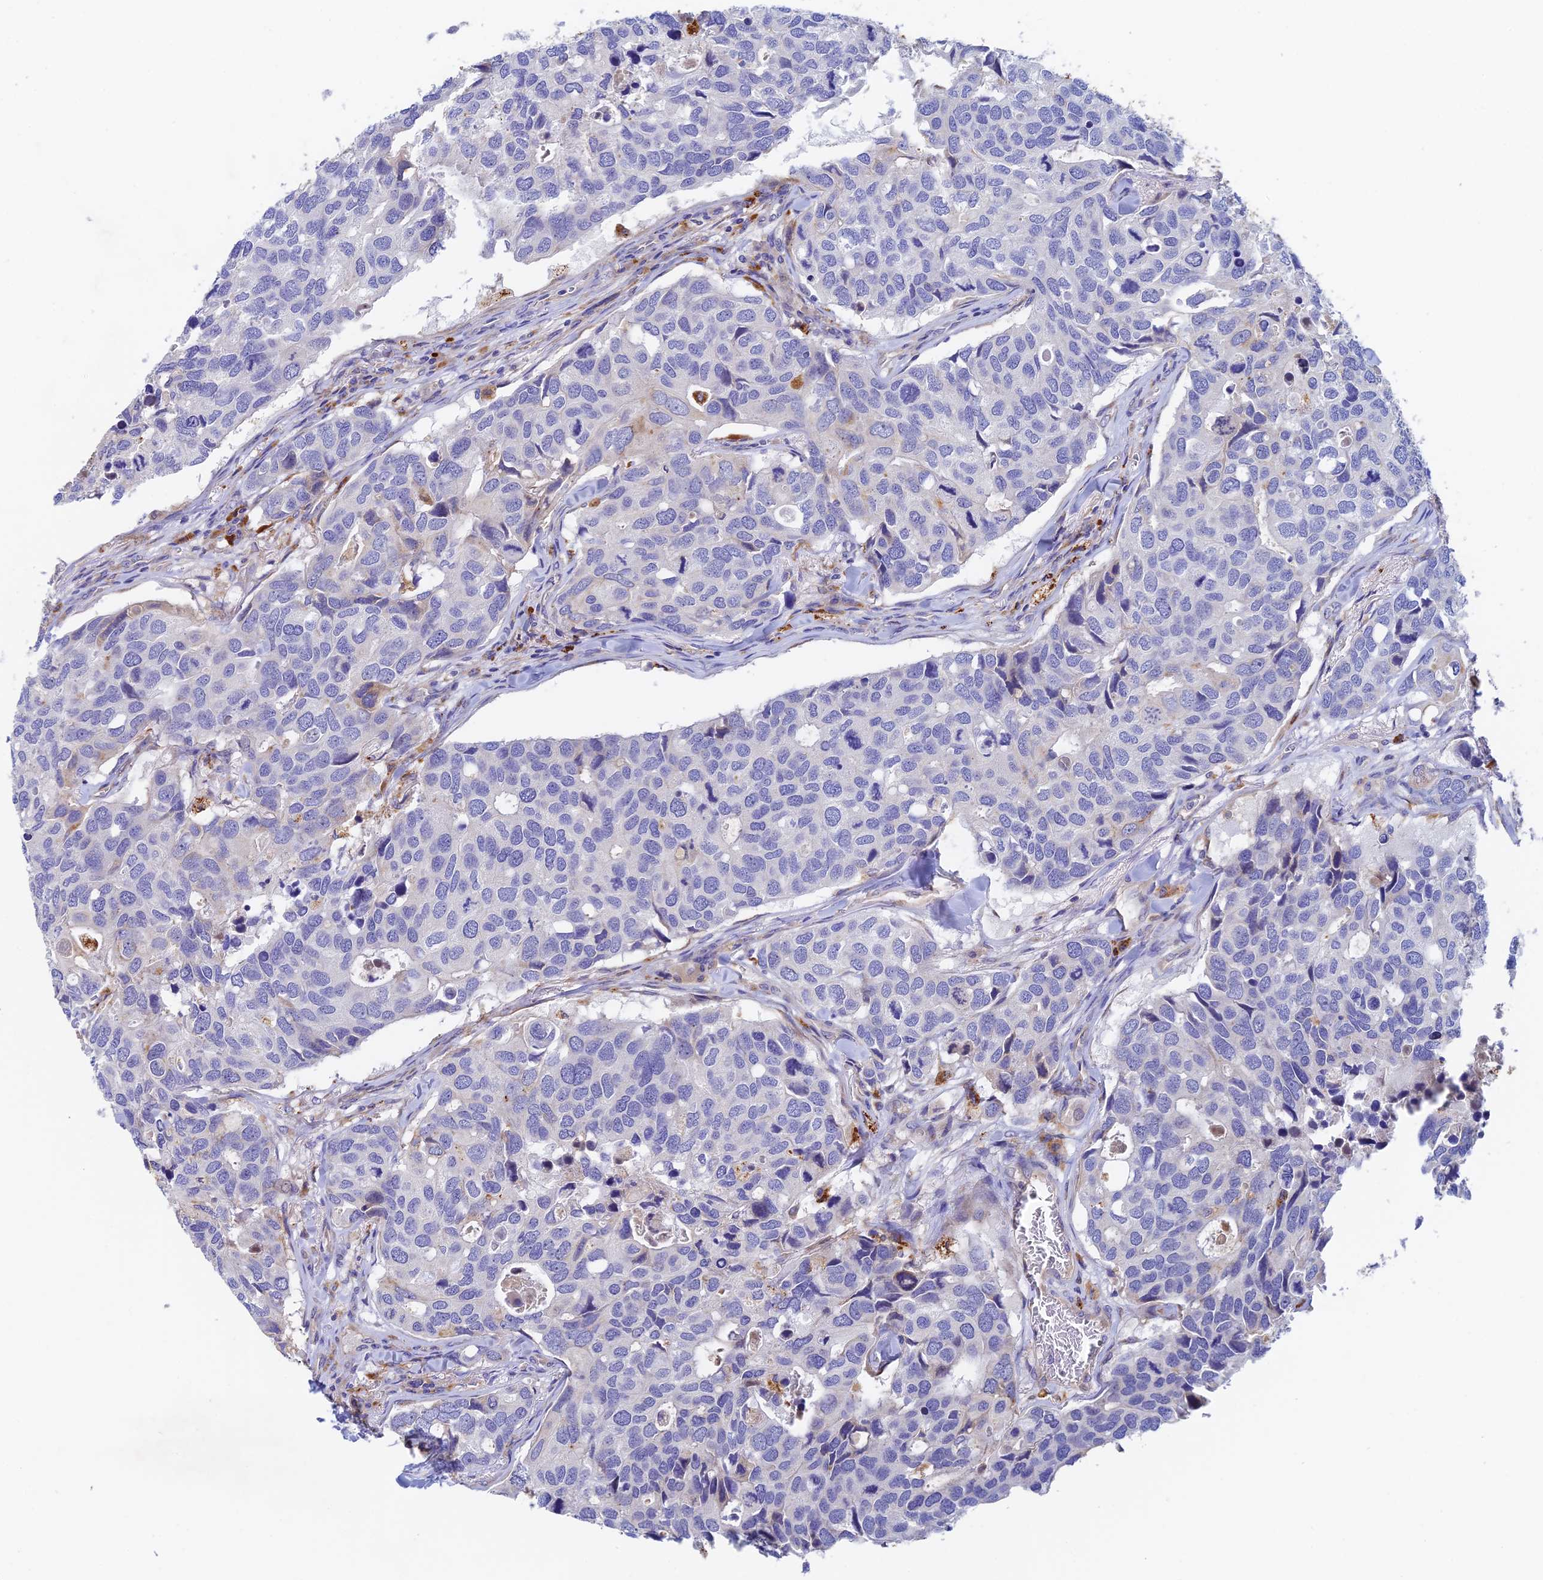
{"staining": {"intensity": "negative", "quantity": "none", "location": "none"}, "tissue": "breast cancer", "cell_type": "Tumor cells", "image_type": "cancer", "snomed": [{"axis": "morphology", "description": "Duct carcinoma"}, {"axis": "topography", "description": "Breast"}], "caption": "There is no significant positivity in tumor cells of breast cancer.", "gene": "RPGRIP1L", "patient": {"sex": "female", "age": 83}}